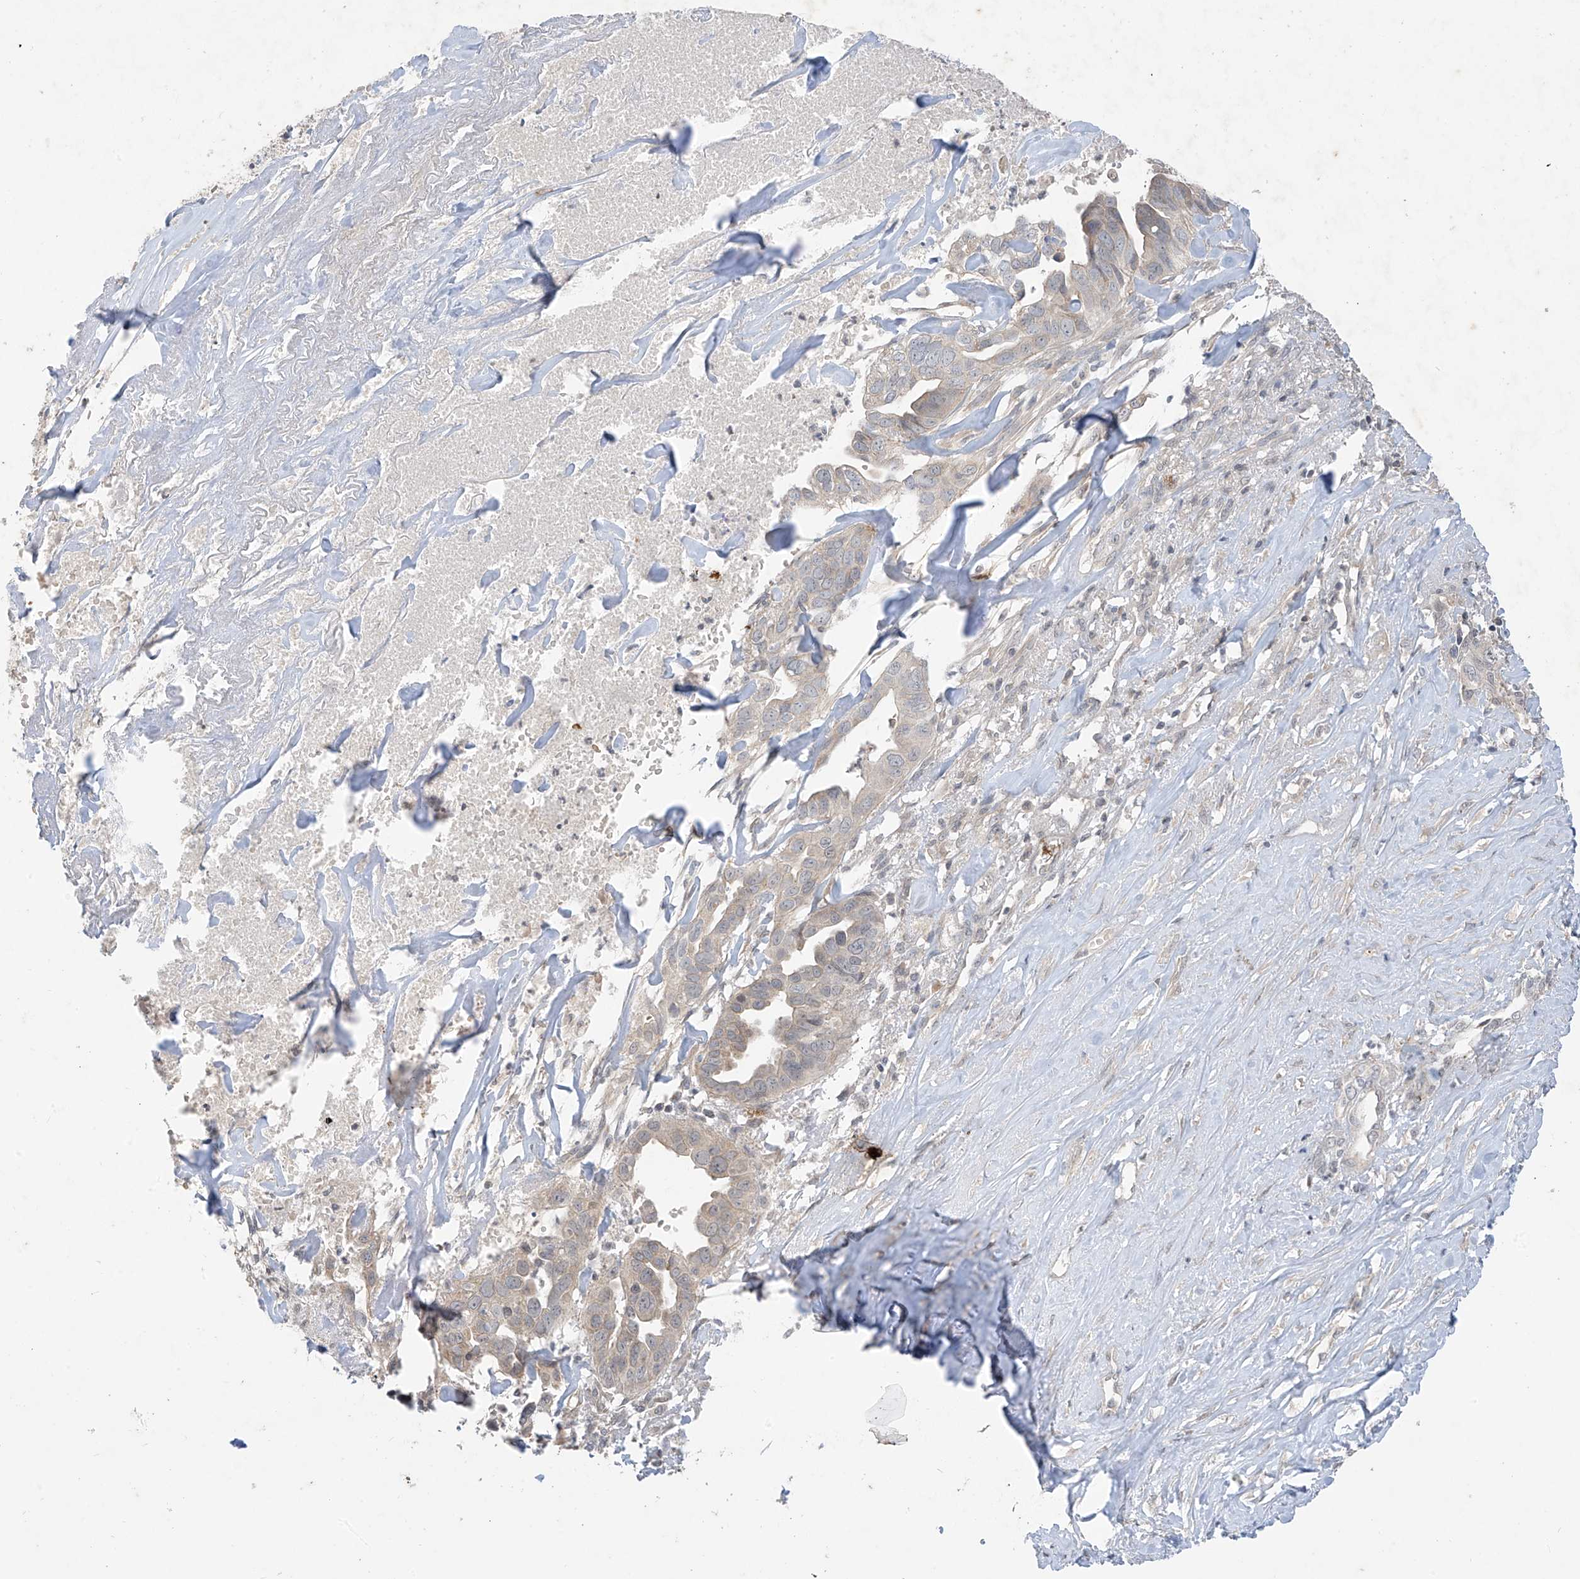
{"staining": {"intensity": "weak", "quantity": "25%-75%", "location": "cytoplasmic/membranous"}, "tissue": "liver cancer", "cell_type": "Tumor cells", "image_type": "cancer", "snomed": [{"axis": "morphology", "description": "Cholangiocarcinoma"}, {"axis": "topography", "description": "Liver"}], "caption": "IHC micrograph of human liver cancer stained for a protein (brown), which displays low levels of weak cytoplasmic/membranous positivity in approximately 25%-75% of tumor cells.", "gene": "DGKQ", "patient": {"sex": "female", "age": 79}}